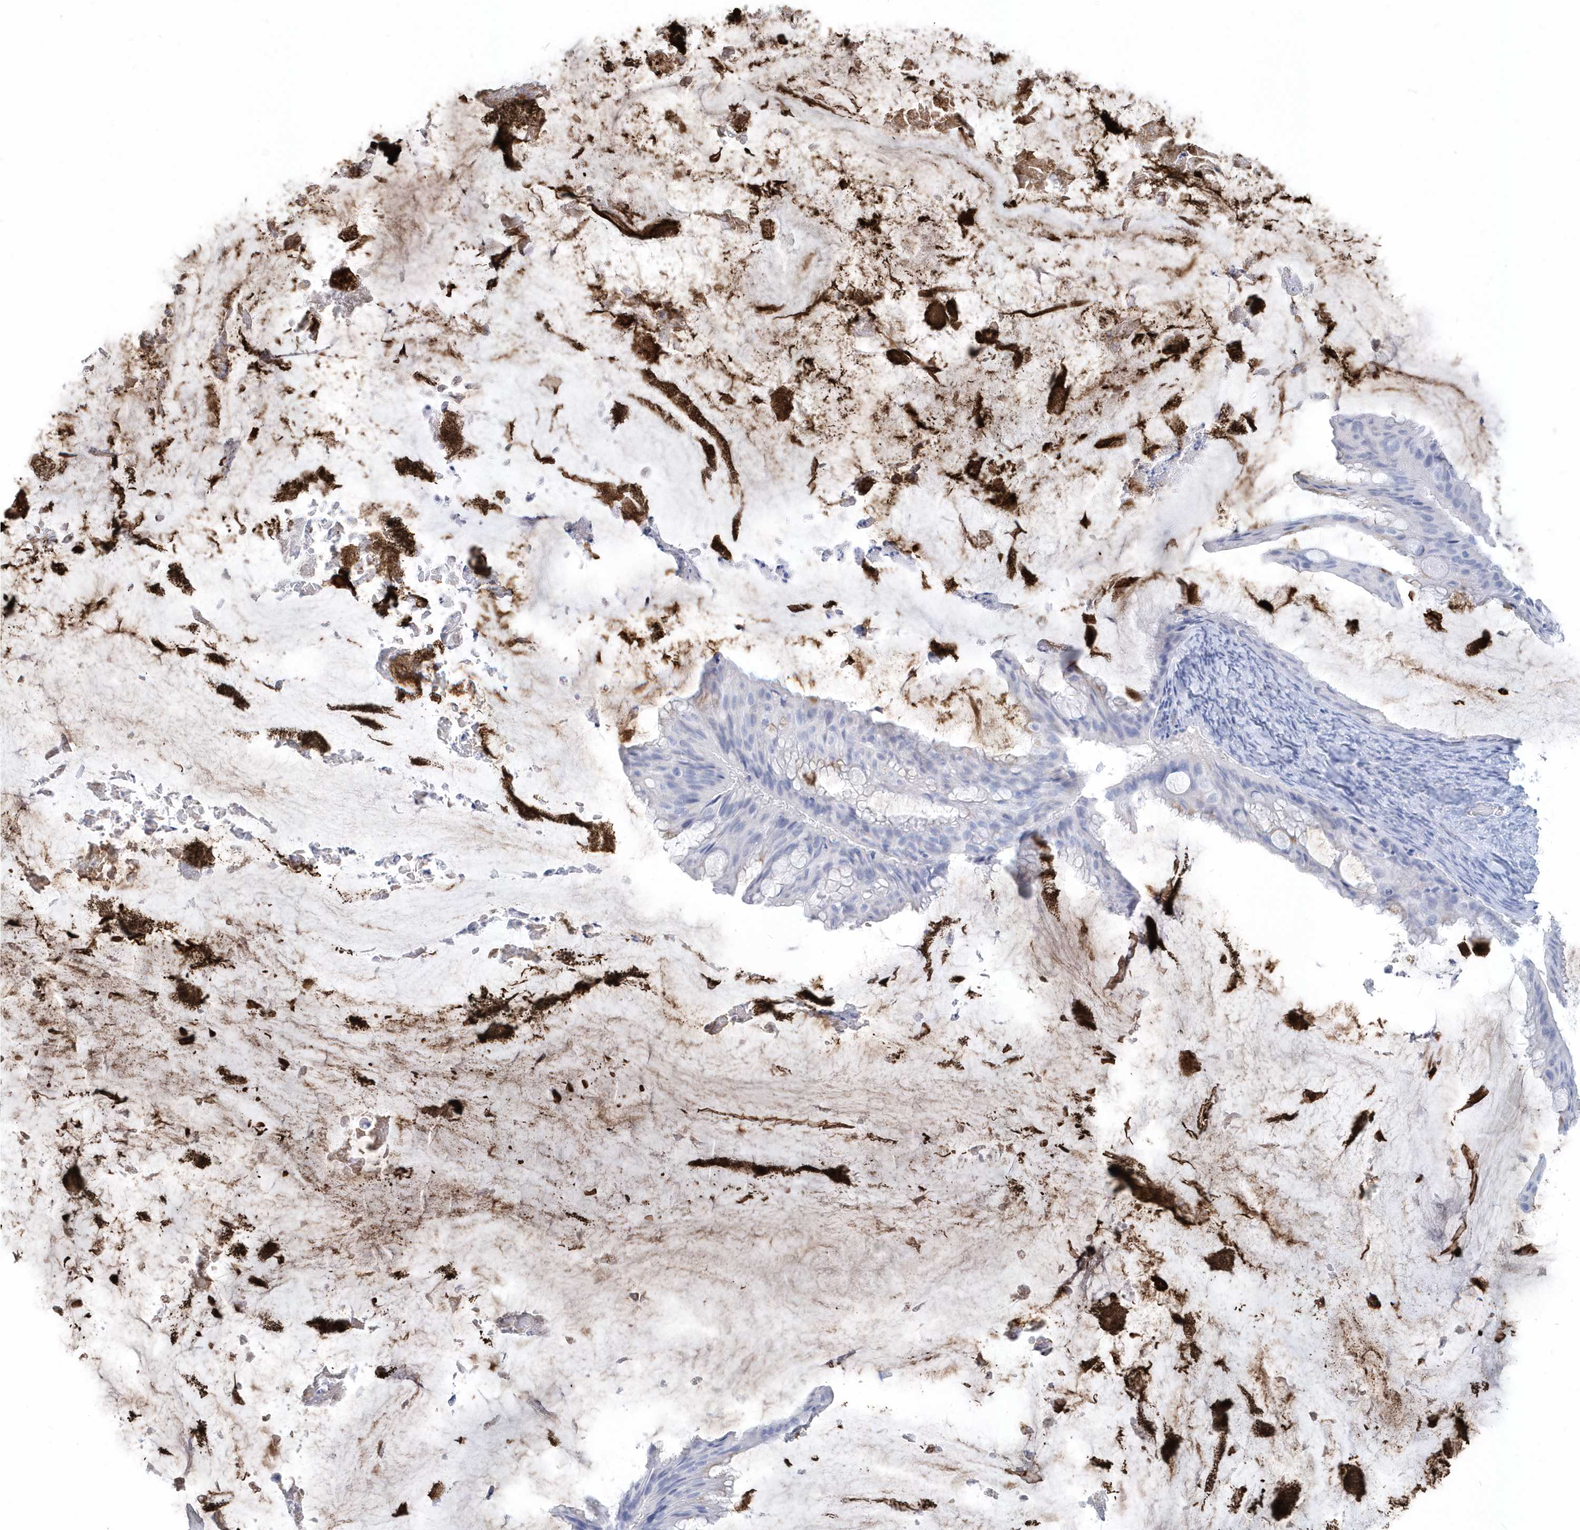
{"staining": {"intensity": "negative", "quantity": "none", "location": "none"}, "tissue": "ovarian cancer", "cell_type": "Tumor cells", "image_type": "cancer", "snomed": [{"axis": "morphology", "description": "Cystadenocarcinoma, mucinous, NOS"}, {"axis": "topography", "description": "Ovary"}], "caption": "Immunohistochemistry (IHC) image of neoplastic tissue: ovarian mucinous cystadenocarcinoma stained with DAB demonstrates no significant protein positivity in tumor cells. (Immunohistochemistry, brightfield microscopy, high magnification).", "gene": "JCHAIN", "patient": {"sex": "female", "age": 61}}